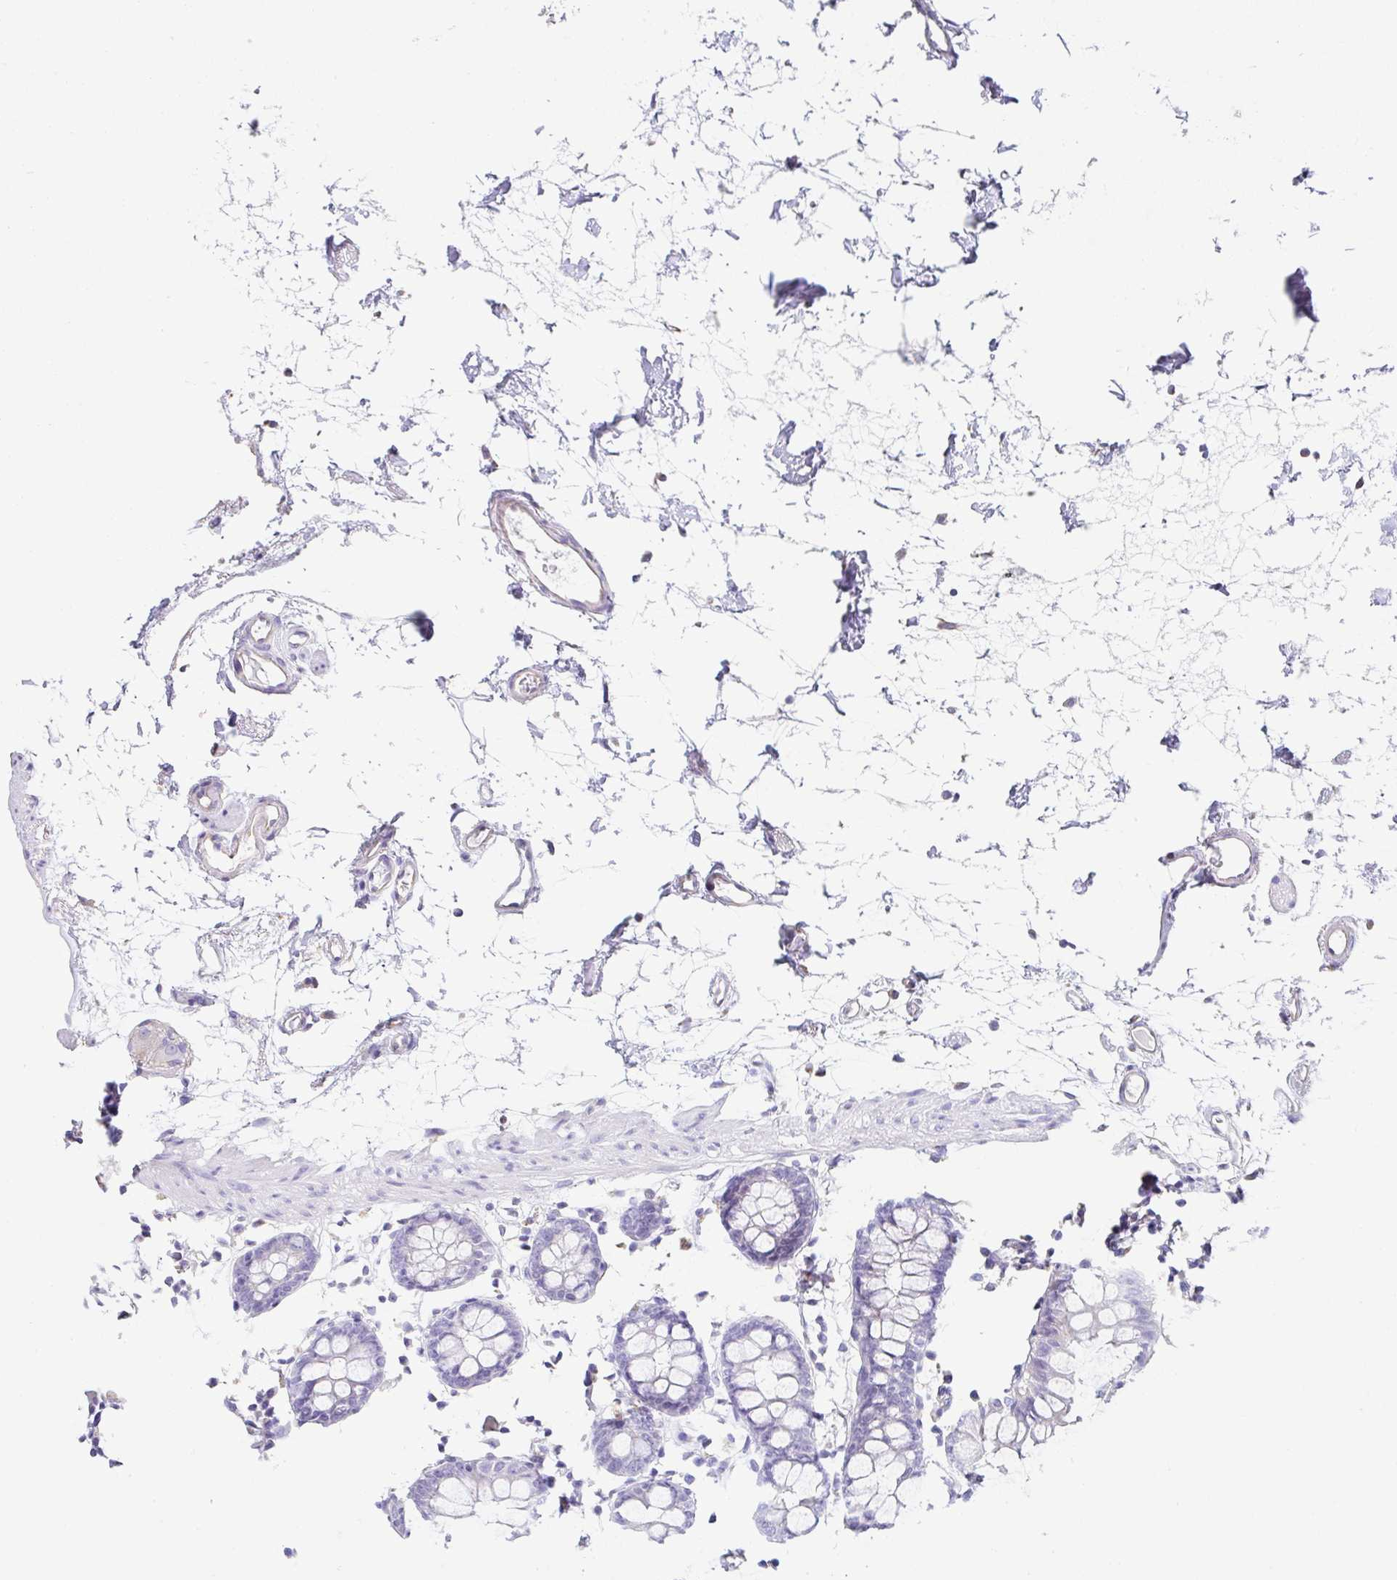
{"staining": {"intensity": "negative", "quantity": "none", "location": "none"}, "tissue": "colon", "cell_type": "Endothelial cells", "image_type": "normal", "snomed": [{"axis": "morphology", "description": "Normal tissue, NOS"}, {"axis": "topography", "description": "Colon"}], "caption": "Endothelial cells are negative for protein expression in unremarkable human colon.", "gene": "DKK4", "patient": {"sex": "female", "age": 84}}